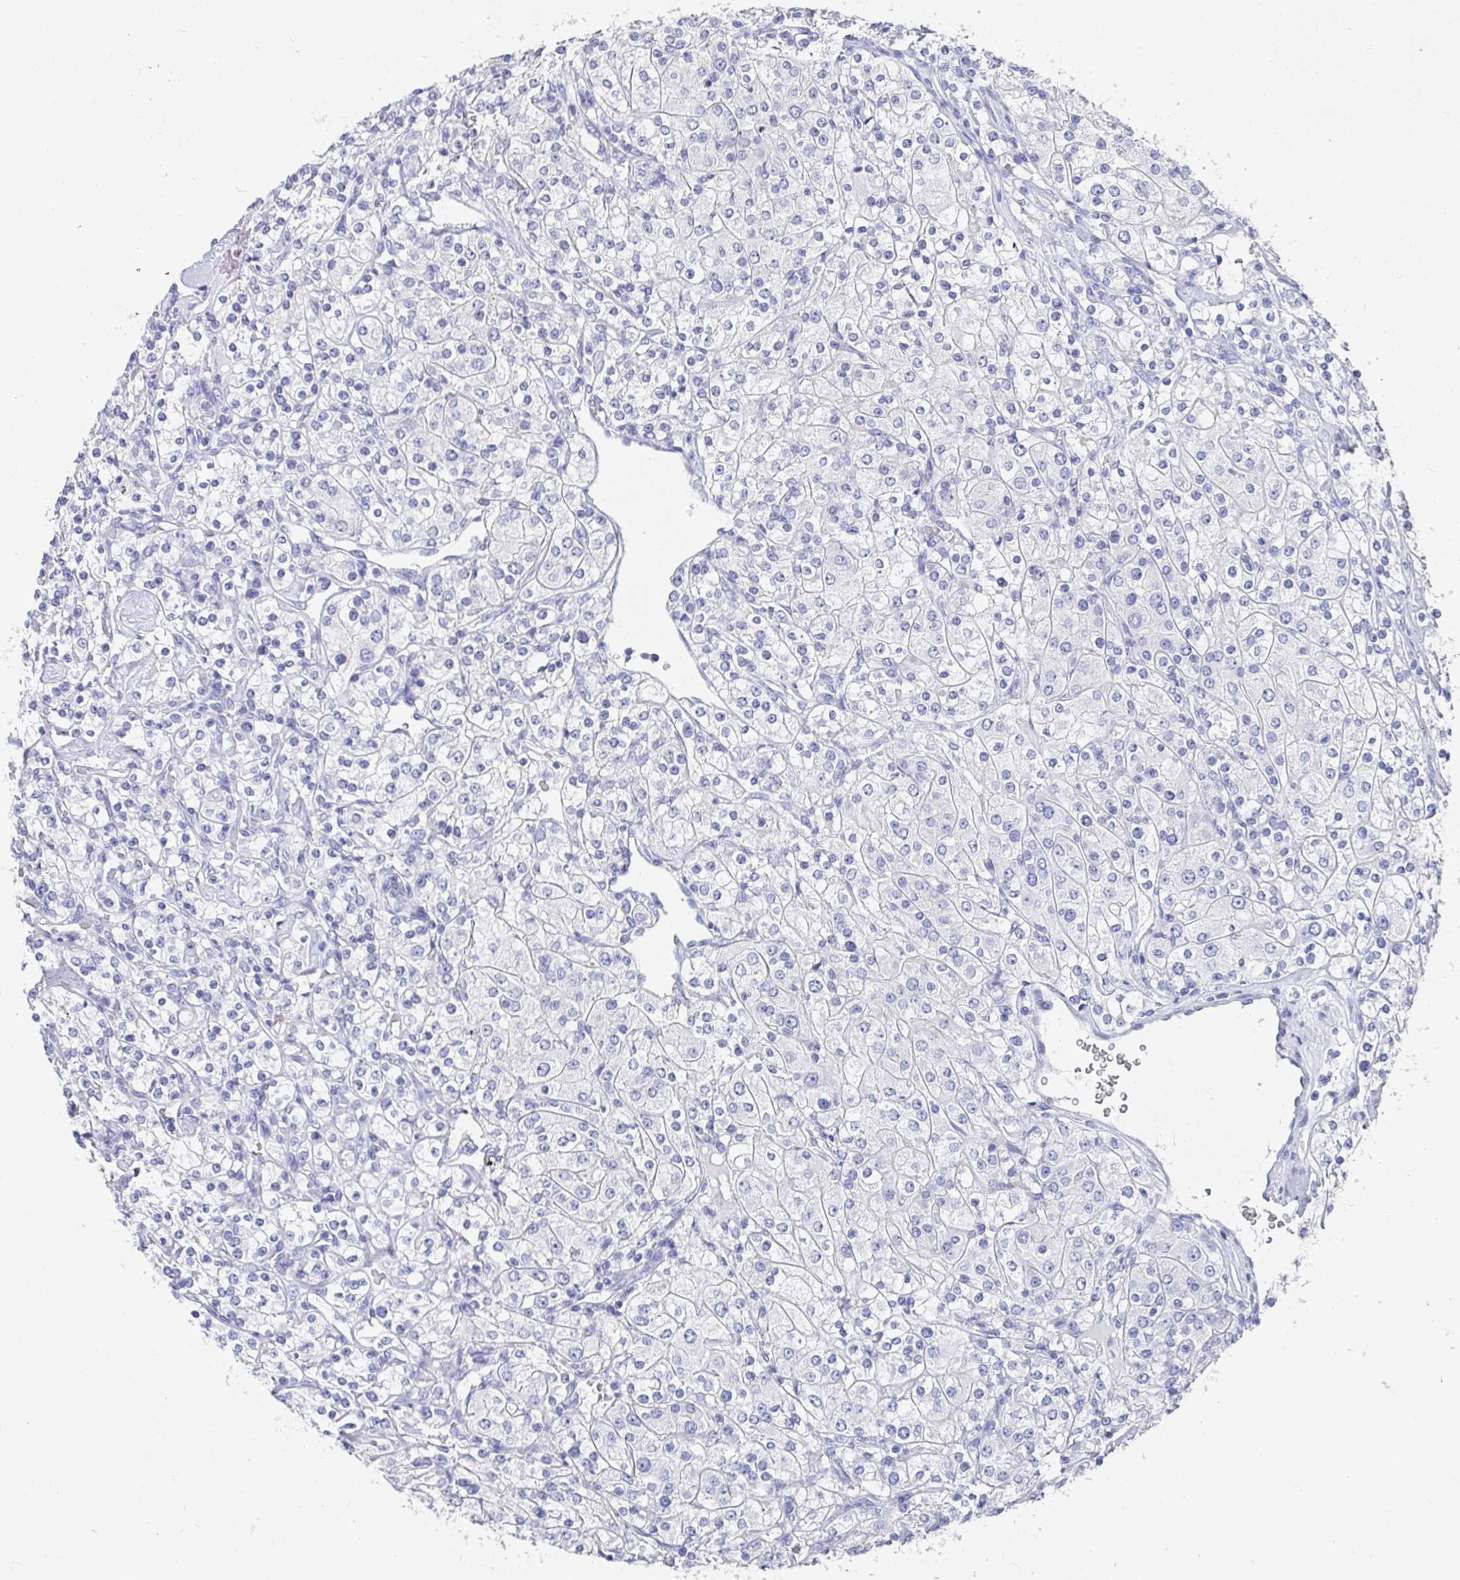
{"staining": {"intensity": "negative", "quantity": "none", "location": "none"}, "tissue": "renal cancer", "cell_type": "Tumor cells", "image_type": "cancer", "snomed": [{"axis": "morphology", "description": "Adenocarcinoma, NOS"}, {"axis": "topography", "description": "Kidney"}], "caption": "This is an IHC histopathology image of renal cancer (adenocarcinoma). There is no expression in tumor cells.", "gene": "GRIA1", "patient": {"sex": "male", "age": 77}}